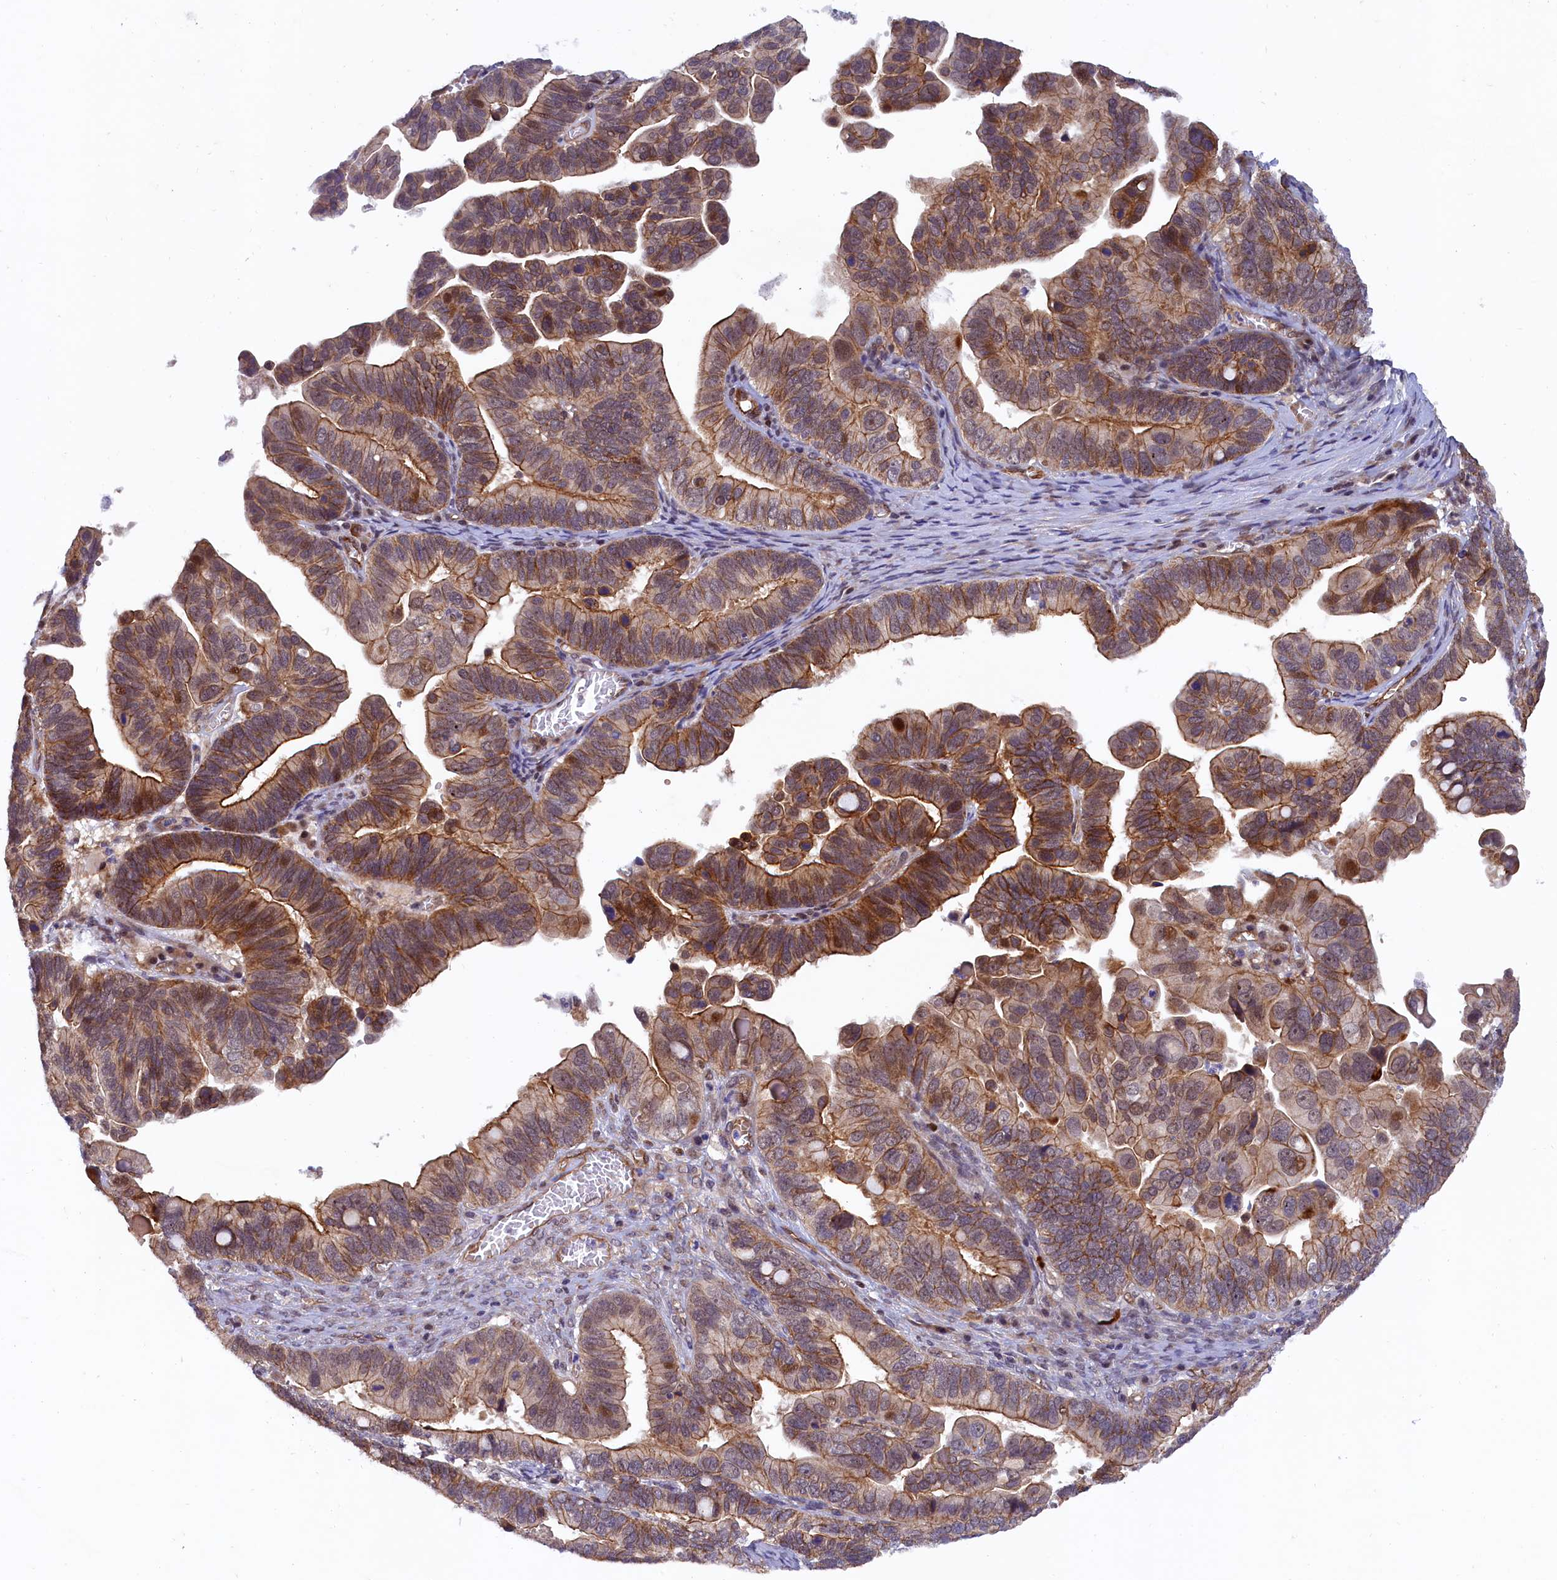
{"staining": {"intensity": "moderate", "quantity": ">75%", "location": "cytoplasmic/membranous"}, "tissue": "ovarian cancer", "cell_type": "Tumor cells", "image_type": "cancer", "snomed": [{"axis": "morphology", "description": "Cystadenocarcinoma, serous, NOS"}, {"axis": "topography", "description": "Ovary"}], "caption": "Ovarian serous cystadenocarcinoma stained with DAB IHC shows medium levels of moderate cytoplasmic/membranous positivity in about >75% of tumor cells. Using DAB (brown) and hematoxylin (blue) stains, captured at high magnification using brightfield microscopy.", "gene": "ARL14EP", "patient": {"sex": "female", "age": 56}}